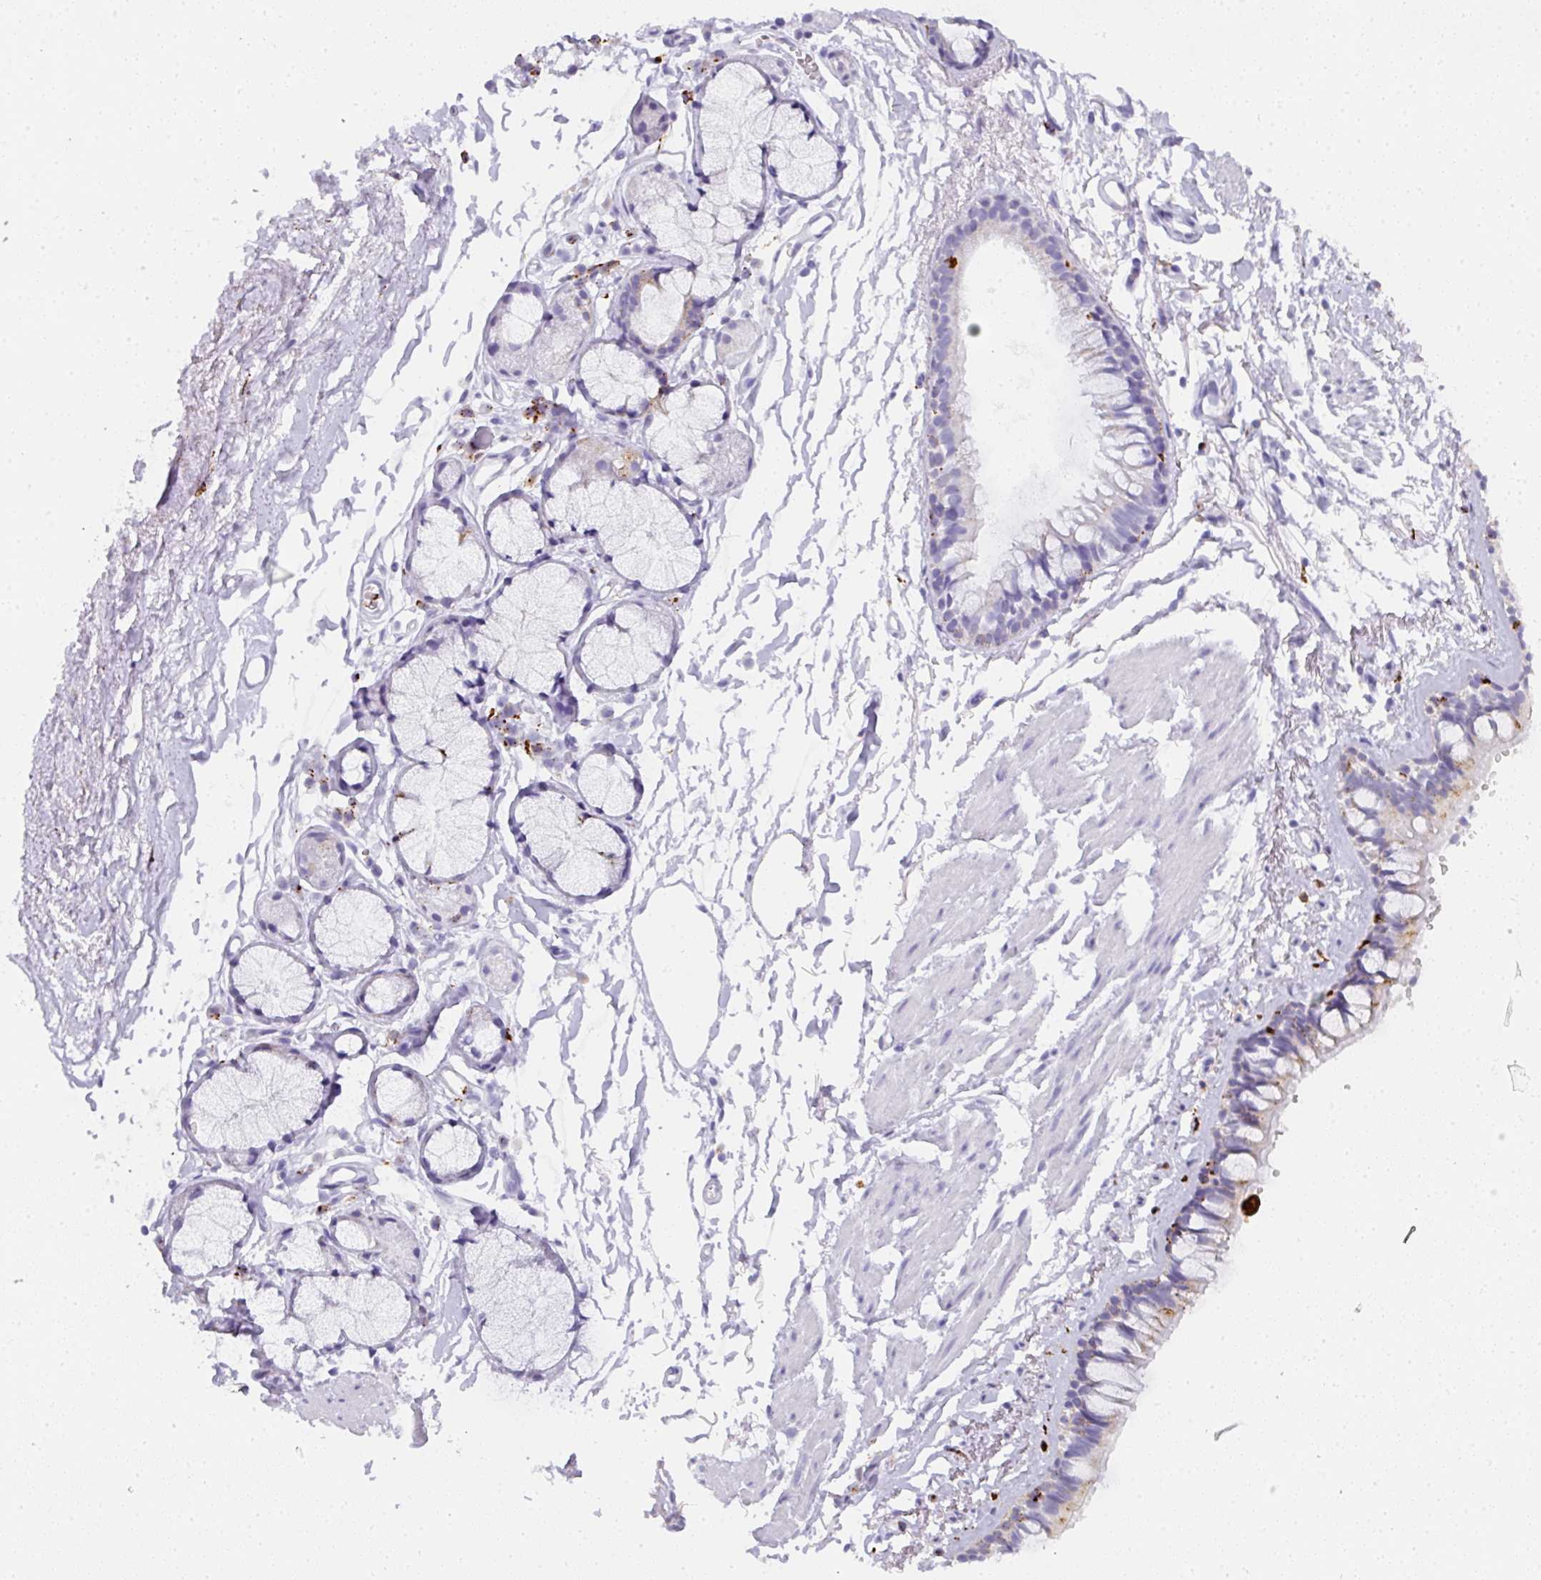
{"staining": {"intensity": "moderate", "quantity": "25%-75%", "location": "cytoplasmic/membranous"}, "tissue": "bronchus", "cell_type": "Respiratory epithelial cells", "image_type": "normal", "snomed": [{"axis": "morphology", "description": "Normal tissue, NOS"}, {"axis": "topography", "description": "Cartilage tissue"}, {"axis": "topography", "description": "Bronchus"}, {"axis": "topography", "description": "Peripheral nerve tissue"}], "caption": "The histopathology image displays immunohistochemical staining of unremarkable bronchus. There is moderate cytoplasmic/membranous staining is seen in approximately 25%-75% of respiratory epithelial cells.", "gene": "MMACHC", "patient": {"sex": "female", "age": 59}}